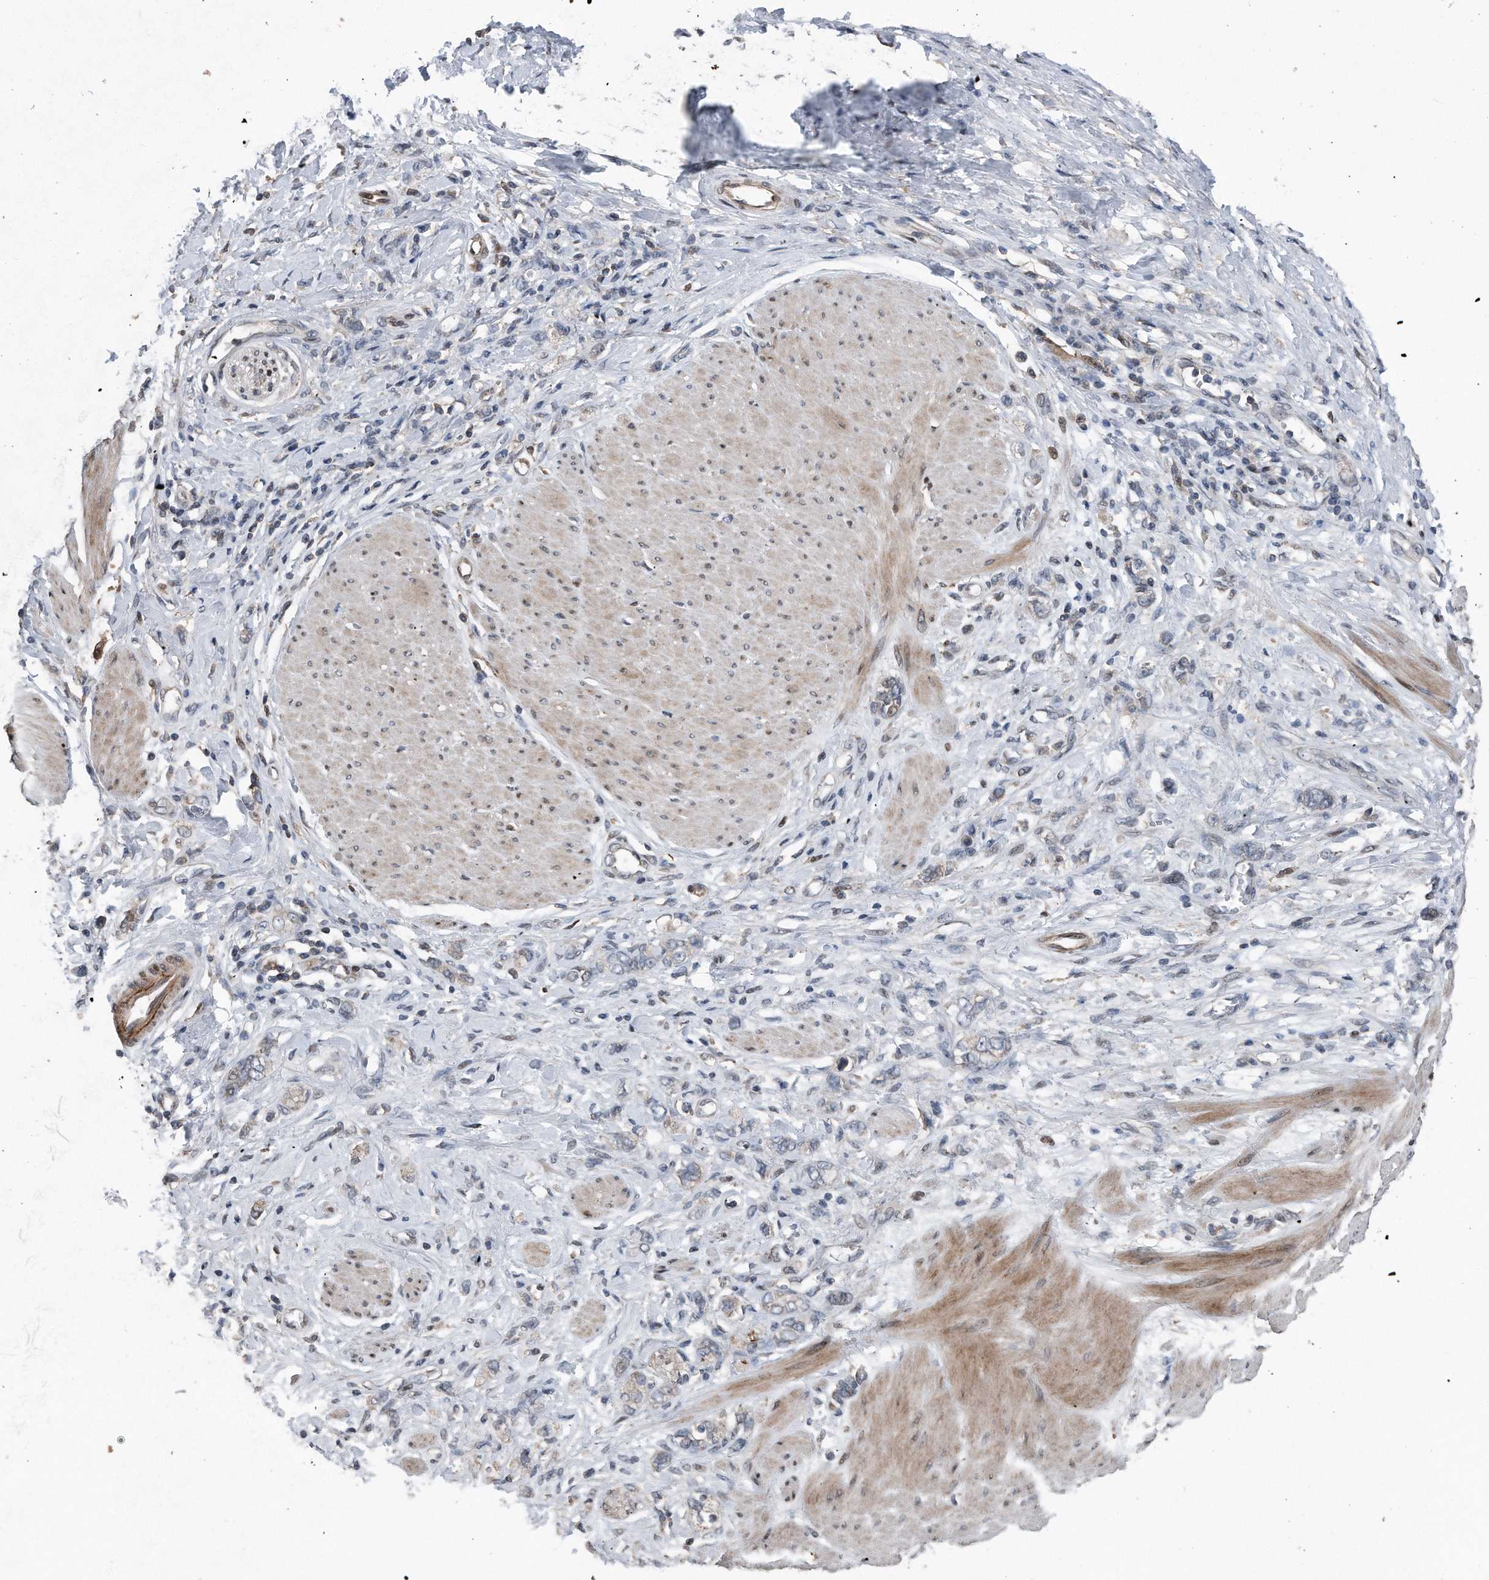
{"staining": {"intensity": "negative", "quantity": "none", "location": "none"}, "tissue": "stomach cancer", "cell_type": "Tumor cells", "image_type": "cancer", "snomed": [{"axis": "morphology", "description": "Adenocarcinoma, NOS"}, {"axis": "topography", "description": "Stomach"}], "caption": "IHC of human stomach cancer (adenocarcinoma) exhibits no positivity in tumor cells.", "gene": "DST", "patient": {"sex": "female", "age": 76}}